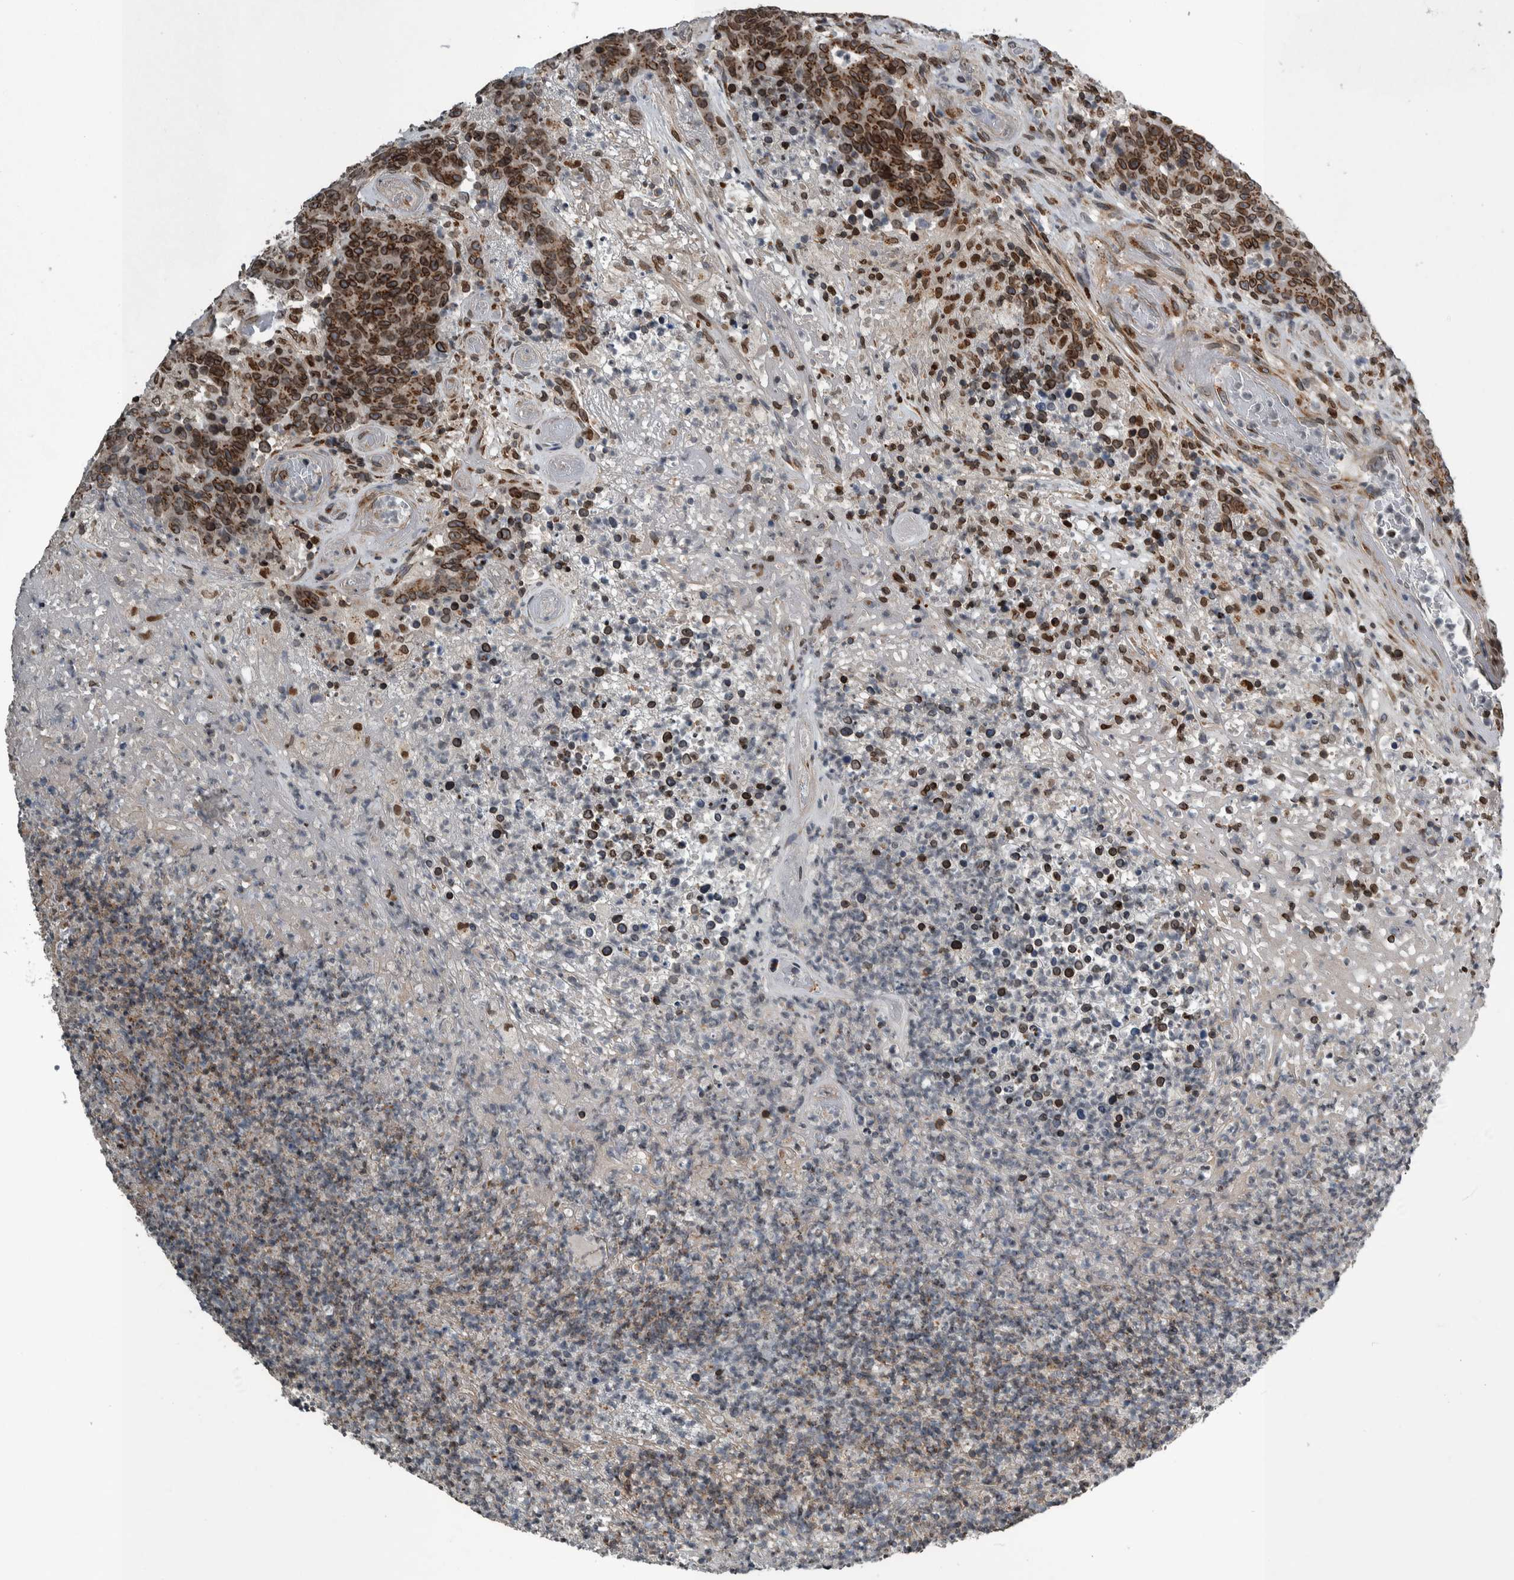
{"staining": {"intensity": "strong", "quantity": "25%-75%", "location": "cytoplasmic/membranous,nuclear"}, "tissue": "colorectal cancer", "cell_type": "Tumor cells", "image_type": "cancer", "snomed": [{"axis": "morphology", "description": "Normal tissue, NOS"}, {"axis": "morphology", "description": "Adenocarcinoma, NOS"}, {"axis": "topography", "description": "Colon"}], "caption": "Tumor cells exhibit high levels of strong cytoplasmic/membranous and nuclear staining in about 25%-75% of cells in human colorectal cancer.", "gene": "FAM135B", "patient": {"sex": "female", "age": 75}}